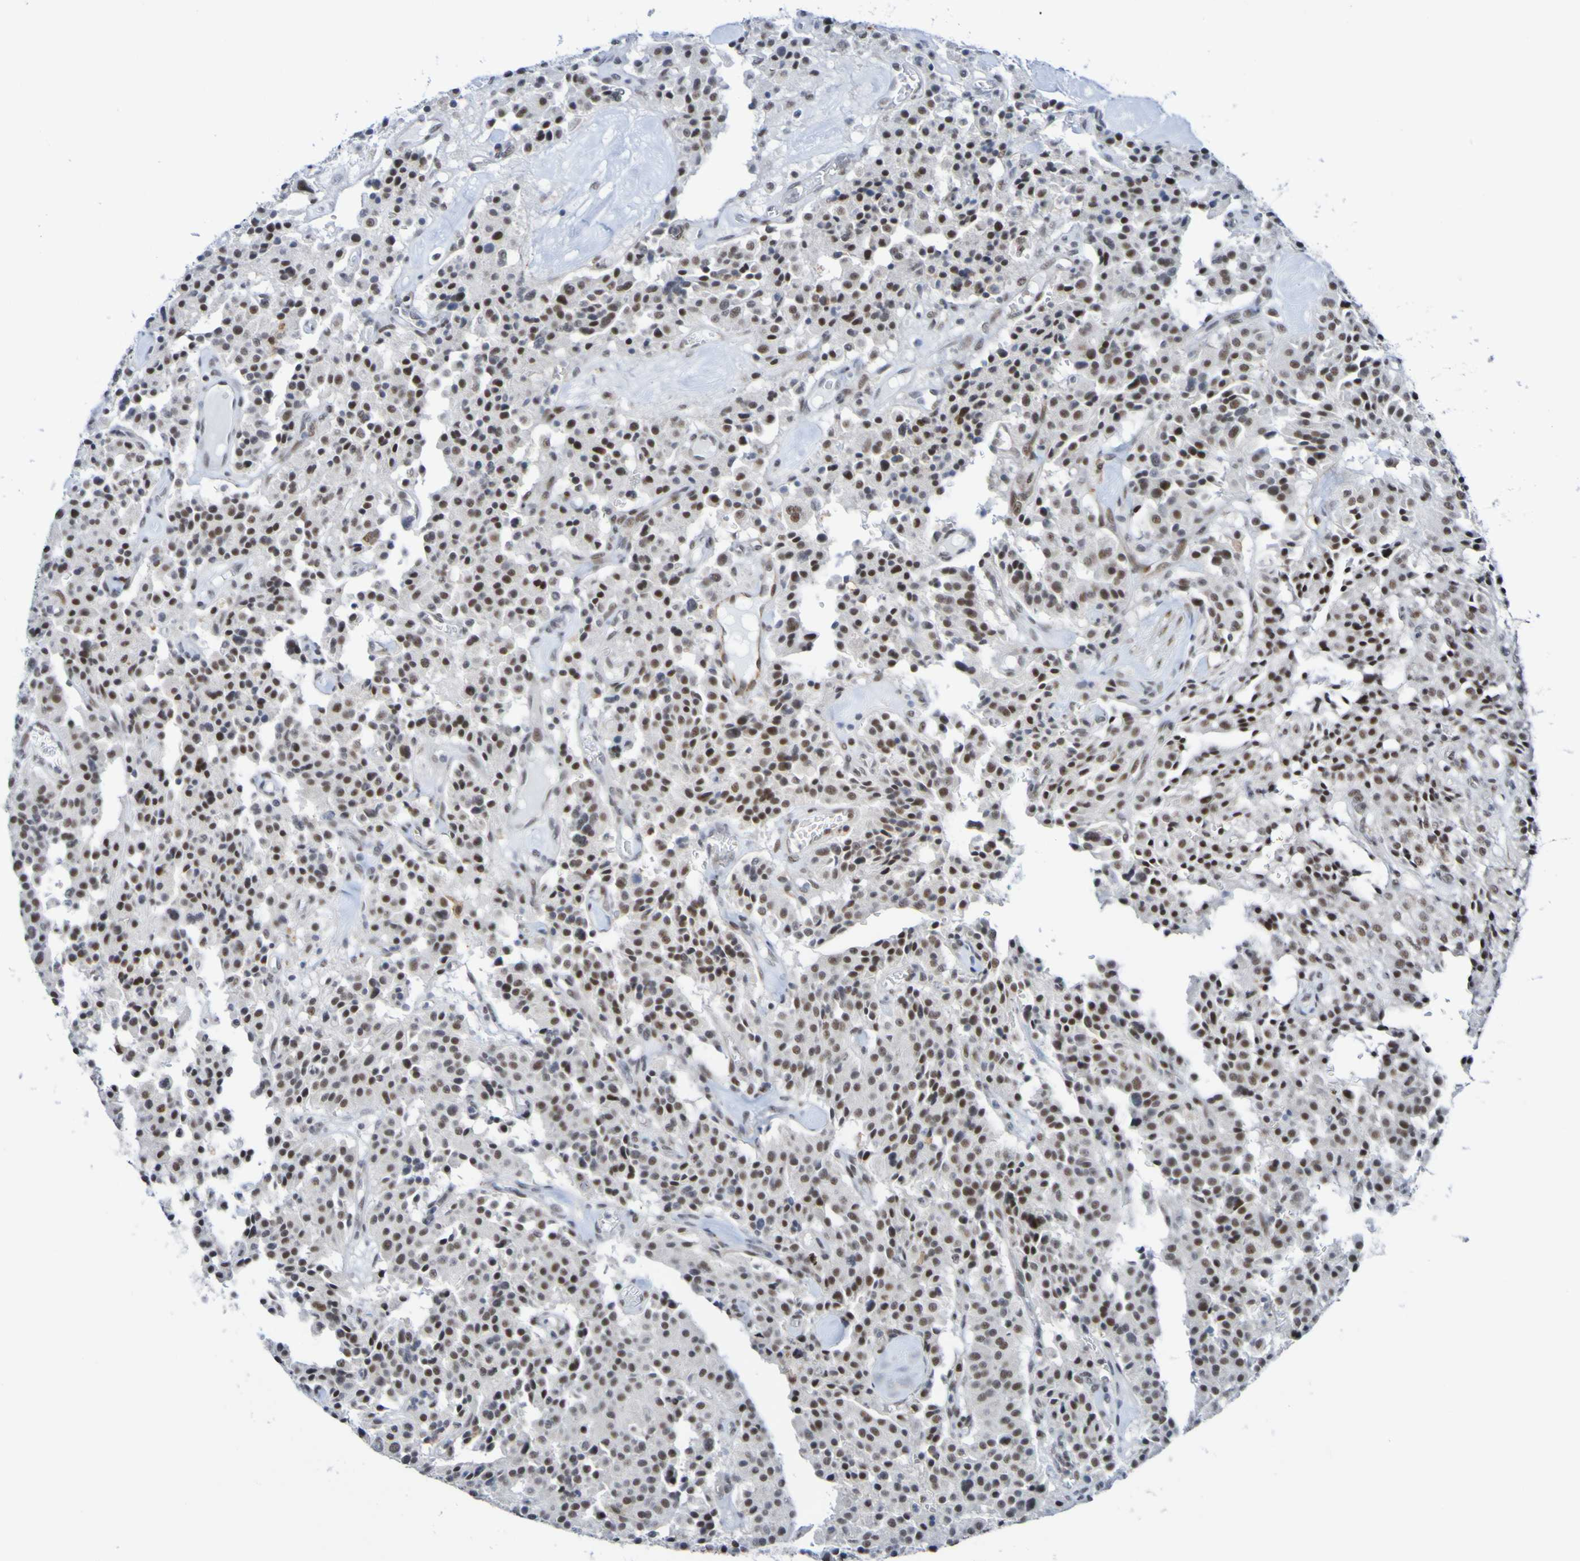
{"staining": {"intensity": "moderate", "quantity": "25%-75%", "location": "nuclear"}, "tissue": "carcinoid", "cell_type": "Tumor cells", "image_type": "cancer", "snomed": [{"axis": "morphology", "description": "Carcinoid, malignant, NOS"}, {"axis": "topography", "description": "Lung"}], "caption": "A medium amount of moderate nuclear staining is identified in about 25%-75% of tumor cells in carcinoid tissue. The staining was performed using DAB, with brown indicating positive protein expression. Nuclei are stained blue with hematoxylin.", "gene": "CDC5L", "patient": {"sex": "male", "age": 30}}